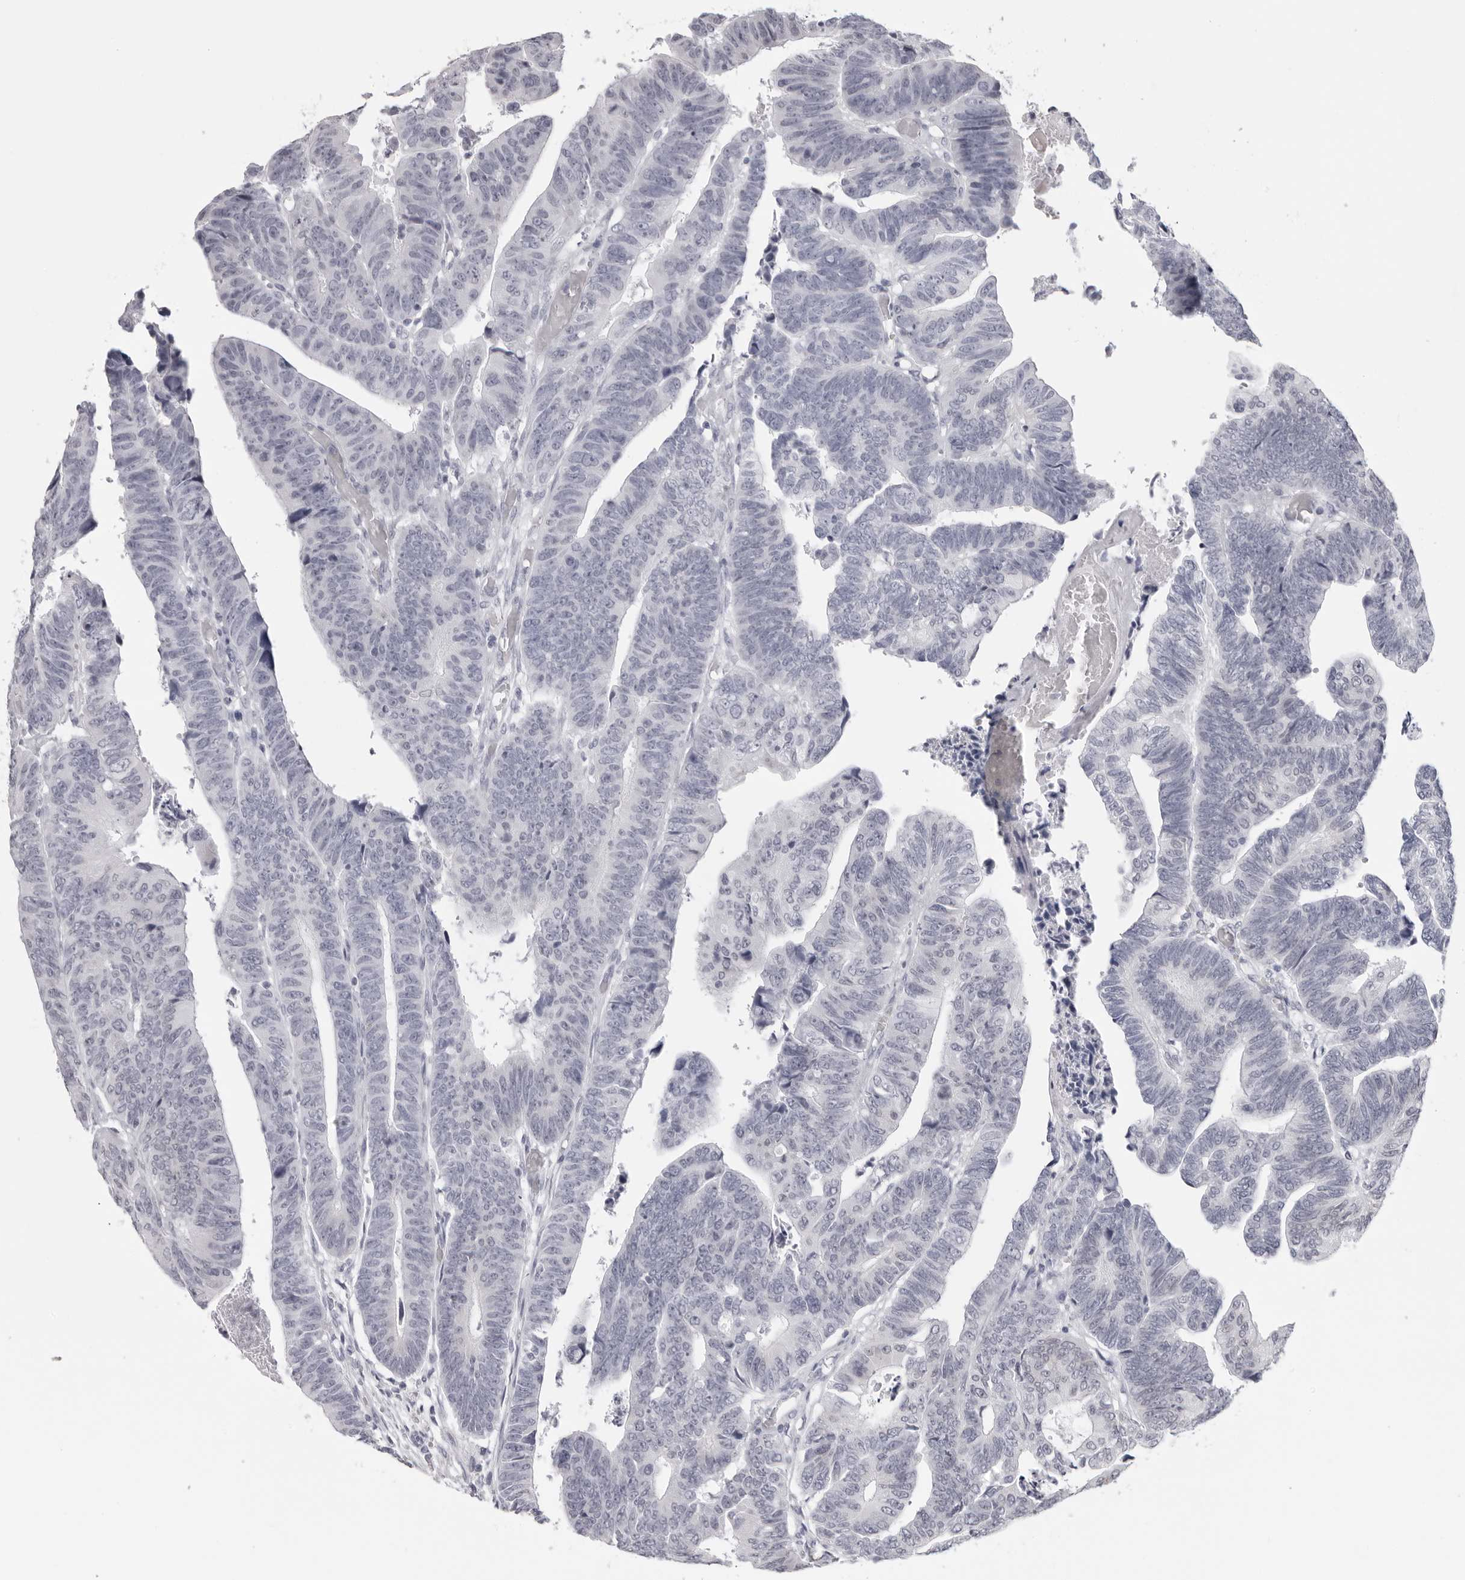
{"staining": {"intensity": "negative", "quantity": "none", "location": "none"}, "tissue": "colorectal cancer", "cell_type": "Tumor cells", "image_type": "cancer", "snomed": [{"axis": "morphology", "description": "Adenocarcinoma, NOS"}, {"axis": "topography", "description": "Rectum"}], "caption": "Tumor cells are negative for protein expression in human adenocarcinoma (colorectal).", "gene": "DNALI1", "patient": {"sex": "female", "age": 65}}